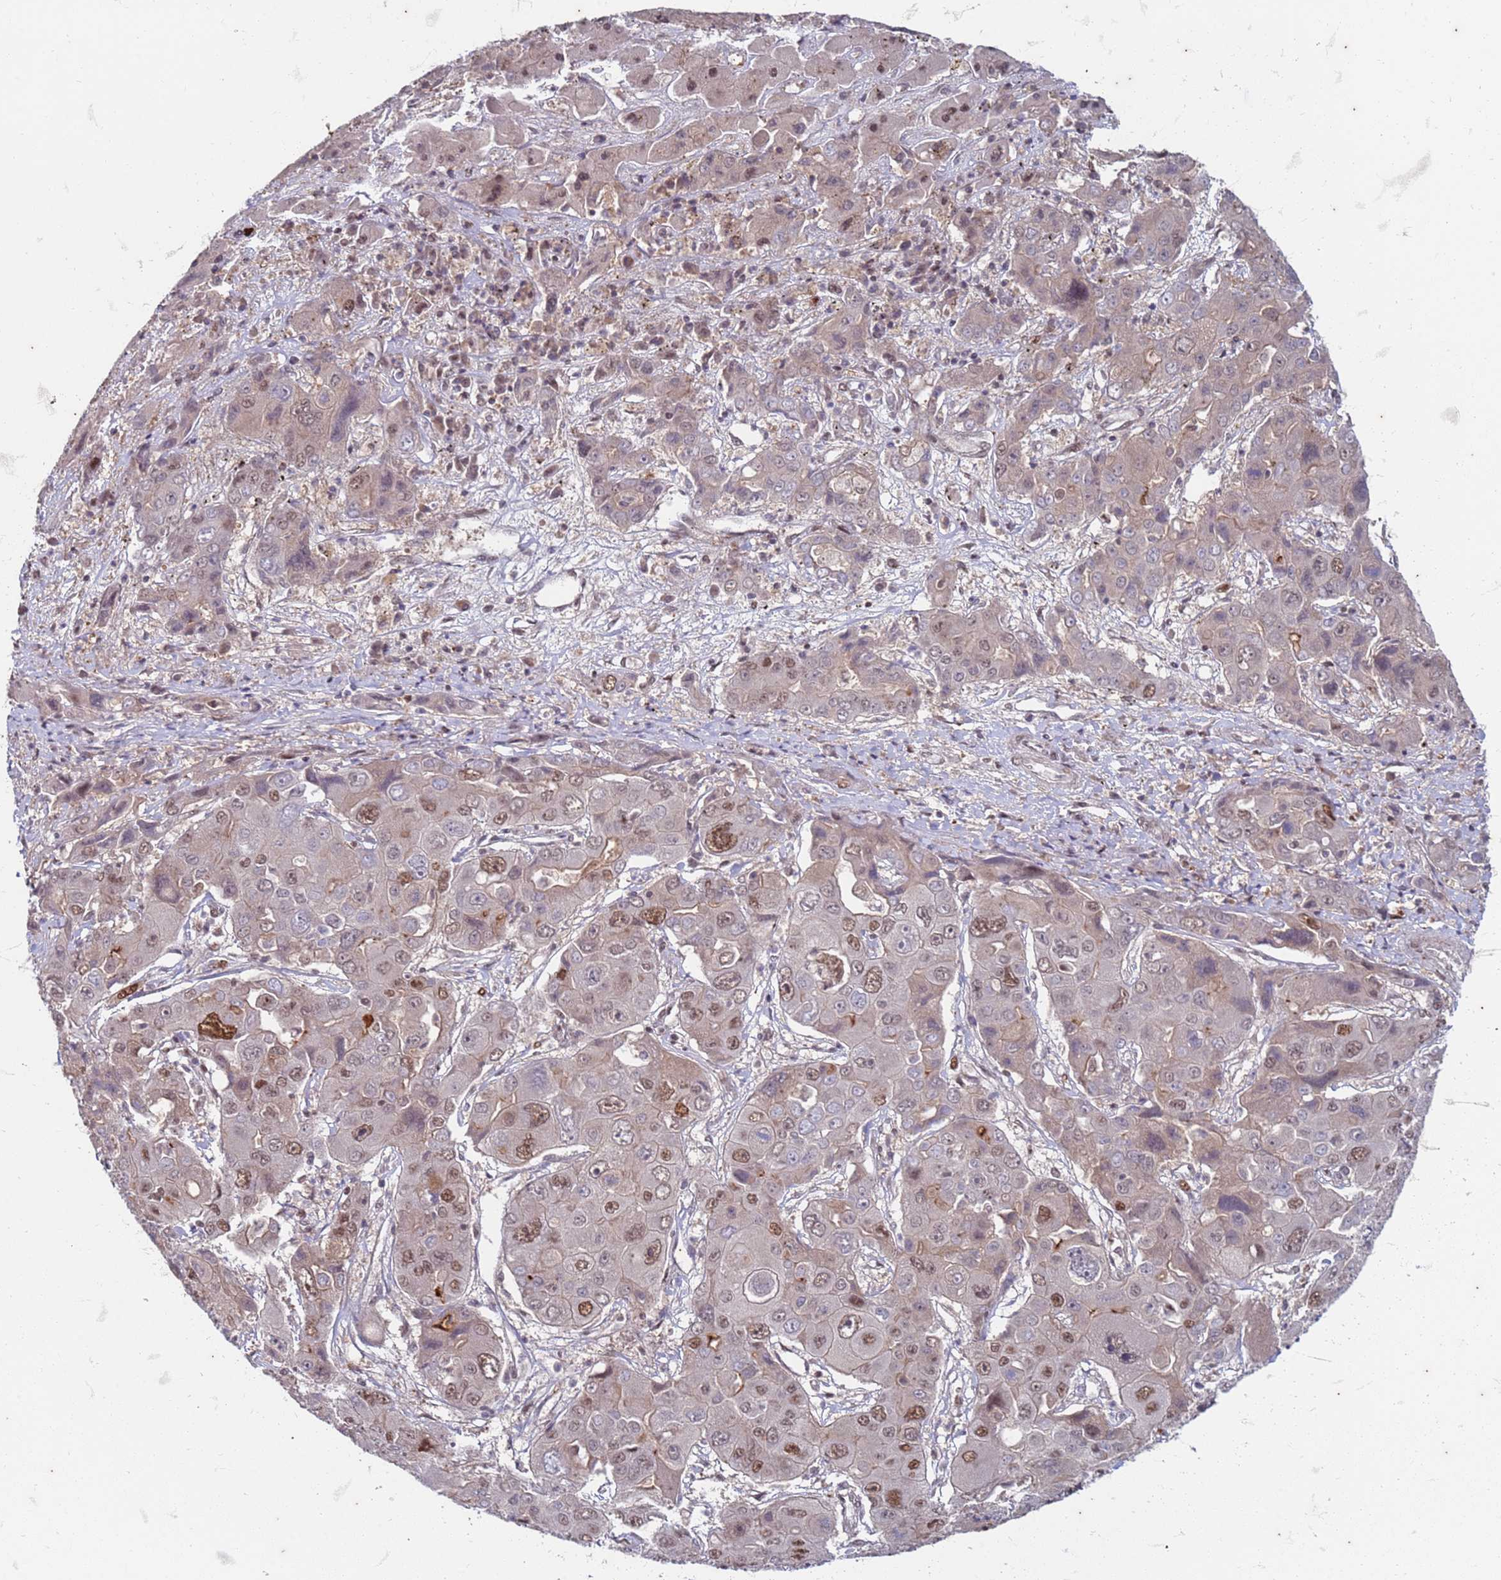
{"staining": {"intensity": "moderate", "quantity": "25%-75%", "location": "nuclear"}, "tissue": "liver cancer", "cell_type": "Tumor cells", "image_type": "cancer", "snomed": [{"axis": "morphology", "description": "Cholangiocarcinoma"}, {"axis": "topography", "description": "Liver"}], "caption": "Immunohistochemistry (DAB) staining of human liver cancer demonstrates moderate nuclear protein positivity in approximately 25%-75% of tumor cells.", "gene": "TRMT6", "patient": {"sex": "male", "age": 67}}